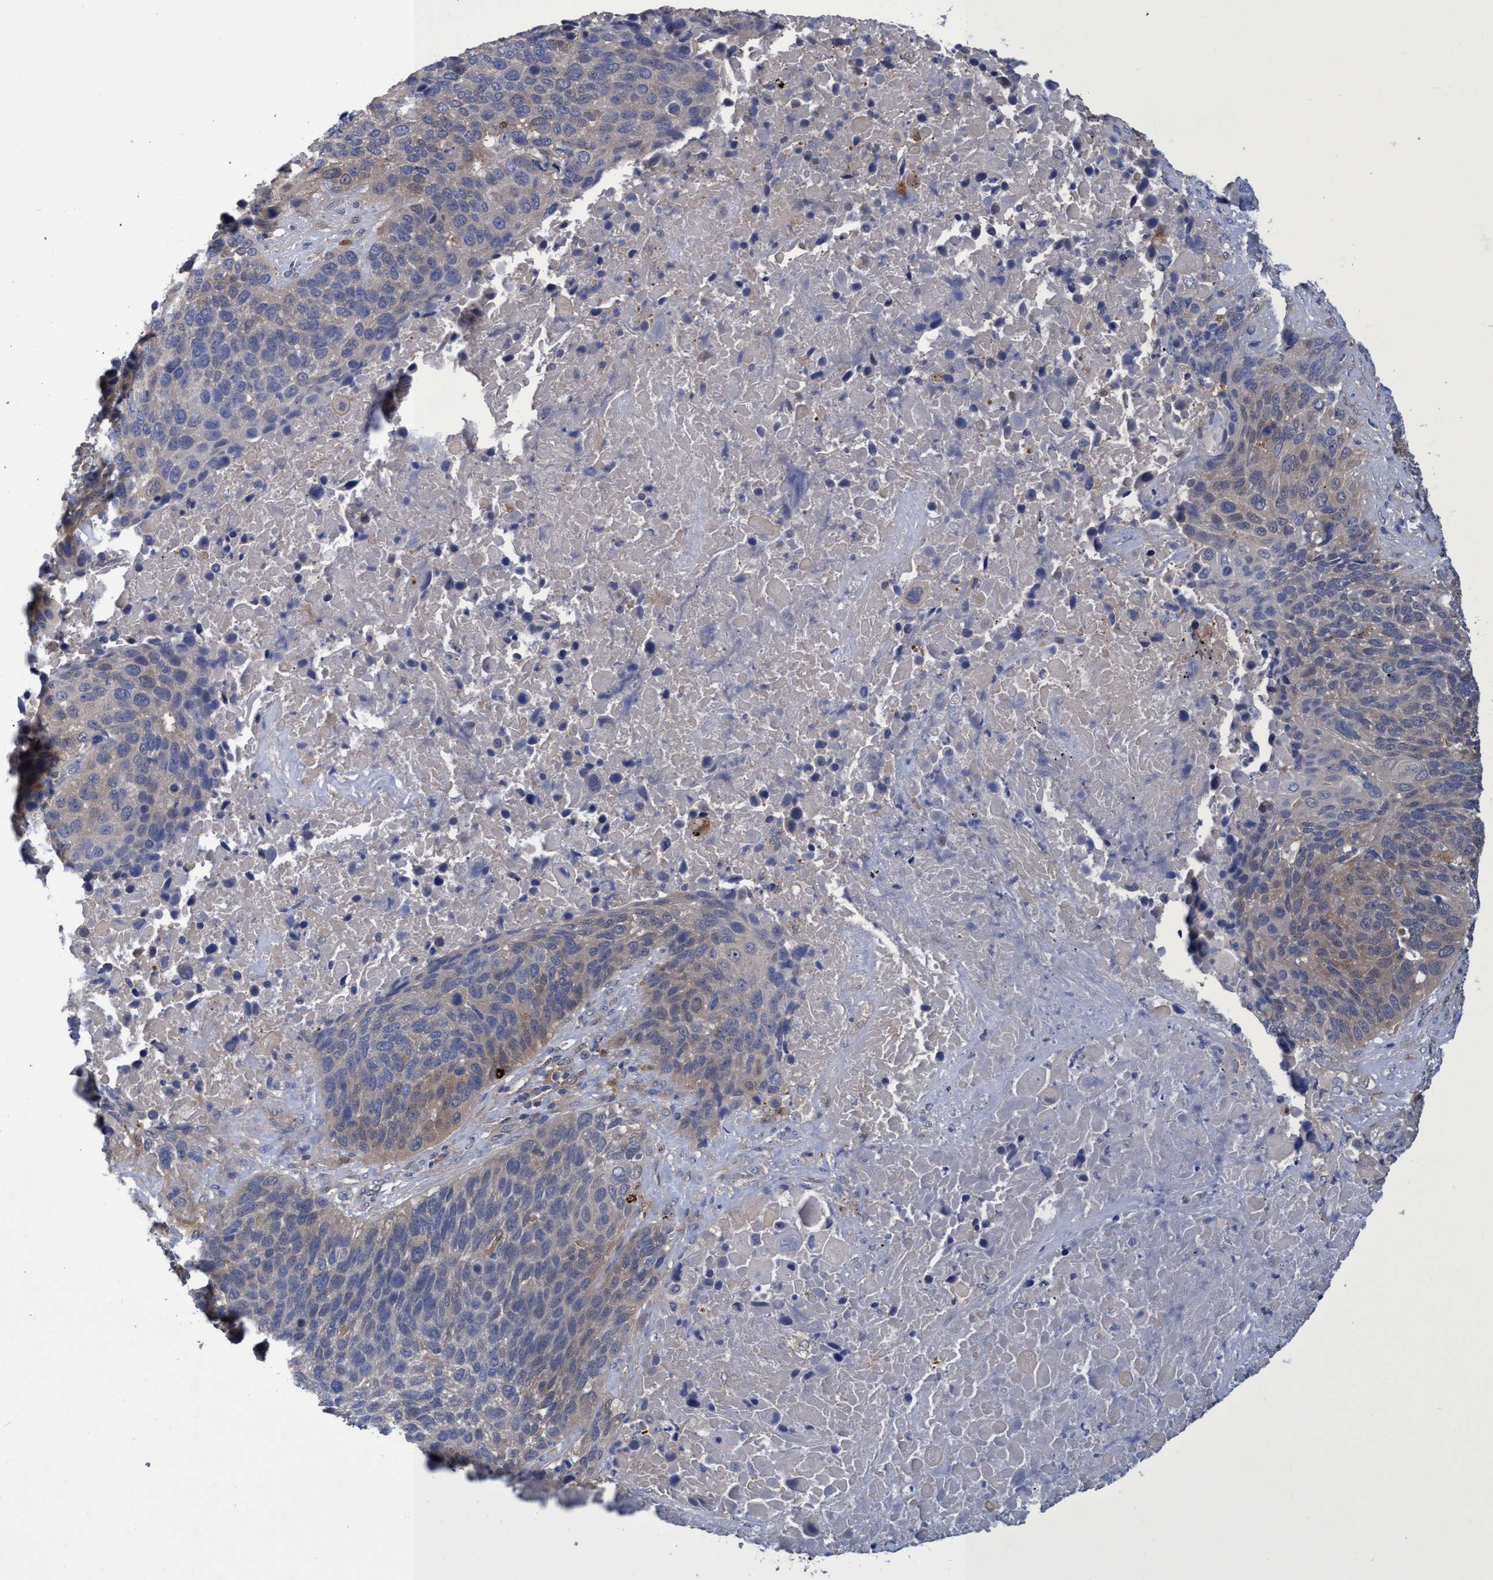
{"staining": {"intensity": "weak", "quantity": "<25%", "location": "cytoplasmic/membranous"}, "tissue": "lung cancer", "cell_type": "Tumor cells", "image_type": "cancer", "snomed": [{"axis": "morphology", "description": "Squamous cell carcinoma, NOS"}, {"axis": "topography", "description": "Lung"}], "caption": "The micrograph exhibits no staining of tumor cells in squamous cell carcinoma (lung).", "gene": "PNPO", "patient": {"sex": "male", "age": 66}}